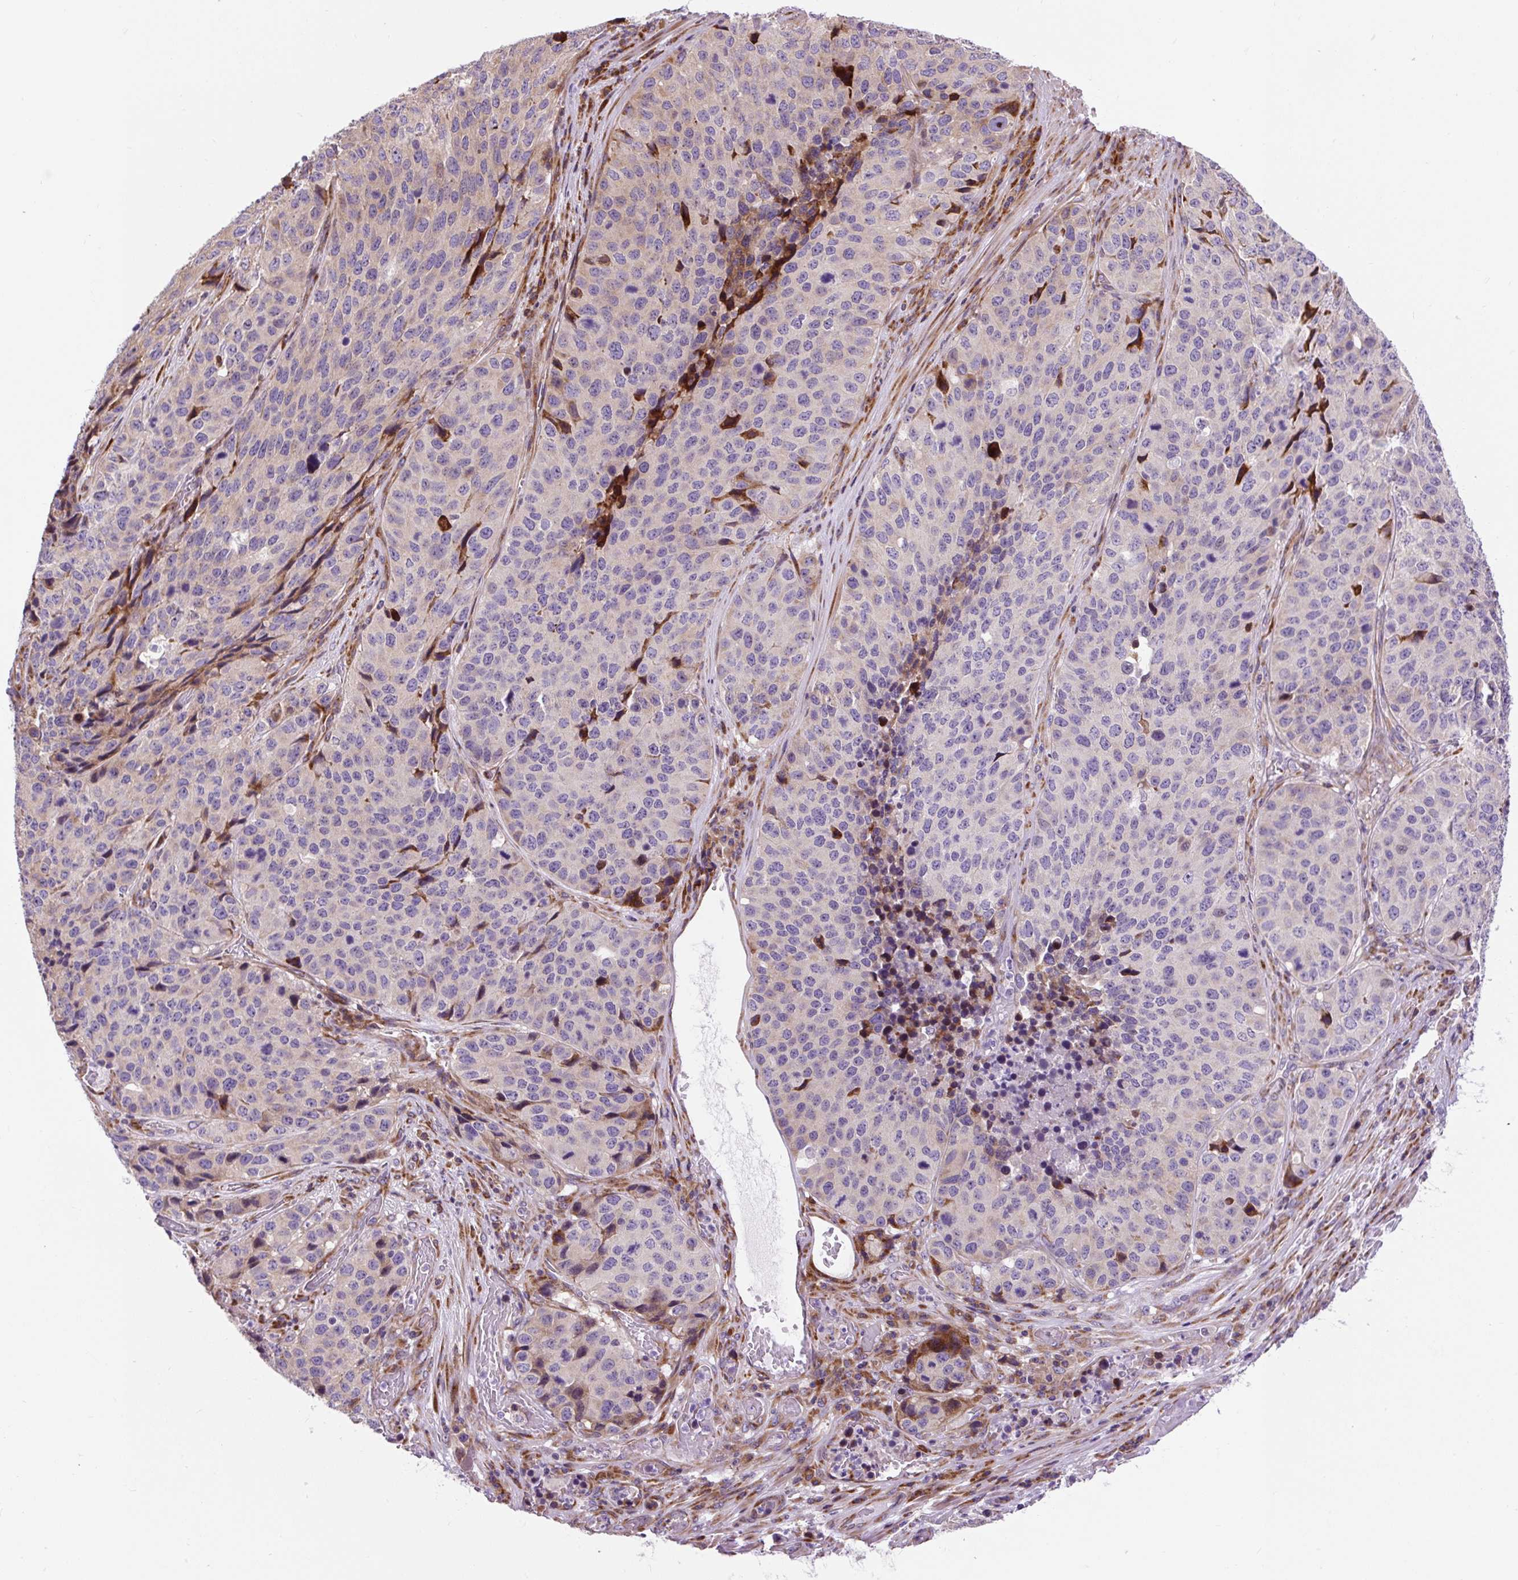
{"staining": {"intensity": "moderate", "quantity": "<25%", "location": "cytoplasmic/membranous"}, "tissue": "stomach cancer", "cell_type": "Tumor cells", "image_type": "cancer", "snomed": [{"axis": "morphology", "description": "Adenocarcinoma, NOS"}, {"axis": "topography", "description": "Stomach"}], "caption": "Stomach cancer stained with DAB (3,3'-diaminobenzidine) immunohistochemistry reveals low levels of moderate cytoplasmic/membranous expression in approximately <25% of tumor cells. Nuclei are stained in blue.", "gene": "CISD3", "patient": {"sex": "male", "age": 71}}